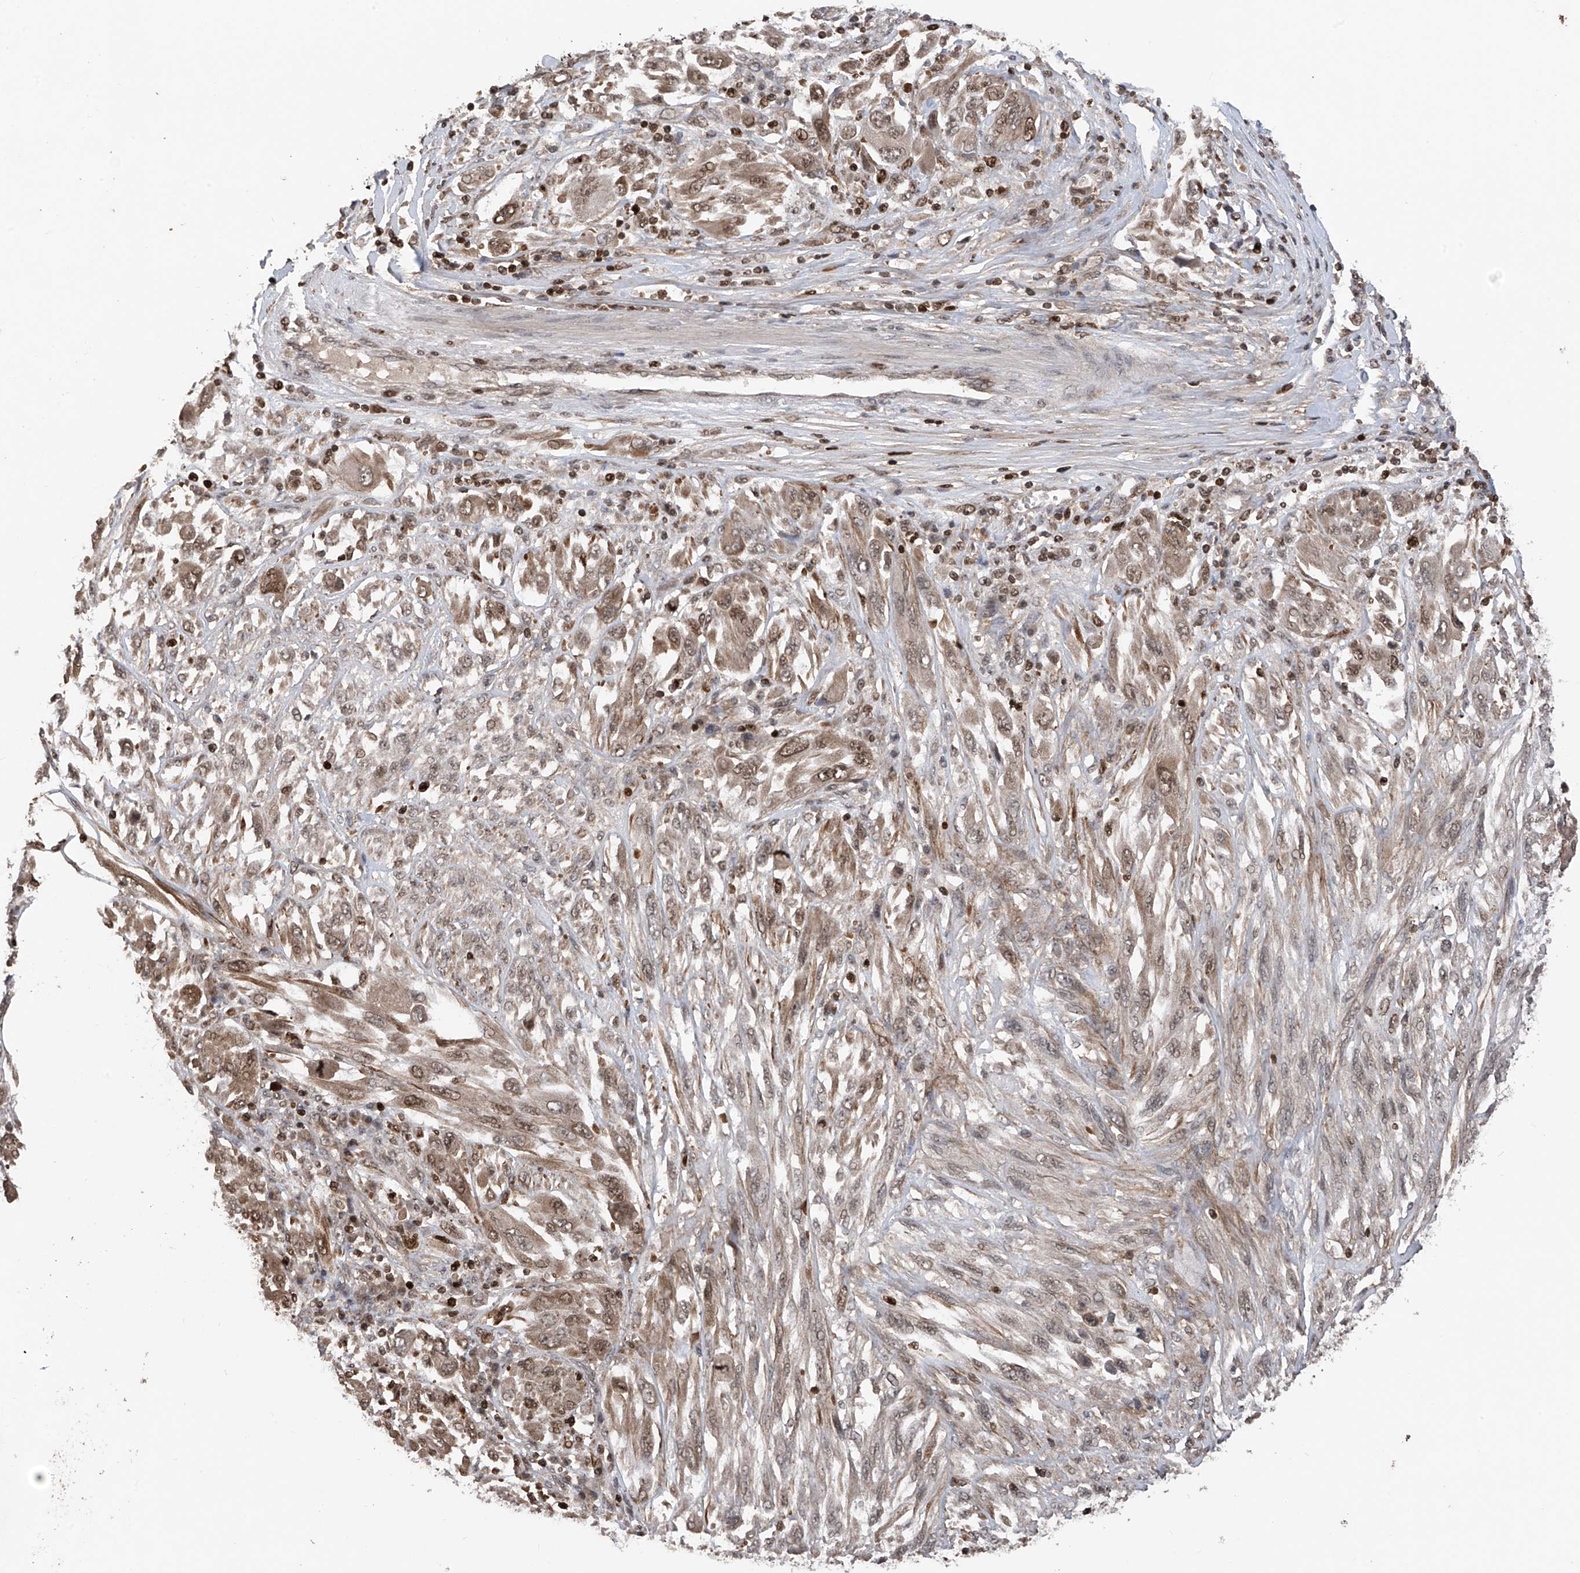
{"staining": {"intensity": "moderate", "quantity": "25%-75%", "location": "cytoplasmic/membranous,nuclear"}, "tissue": "melanoma", "cell_type": "Tumor cells", "image_type": "cancer", "snomed": [{"axis": "morphology", "description": "Malignant melanoma, NOS"}, {"axis": "topography", "description": "Skin"}], "caption": "A medium amount of moderate cytoplasmic/membranous and nuclear expression is appreciated in approximately 25%-75% of tumor cells in malignant melanoma tissue. (DAB IHC, brown staining for protein, blue staining for nuclei).", "gene": "DNAJC9", "patient": {"sex": "female", "age": 91}}